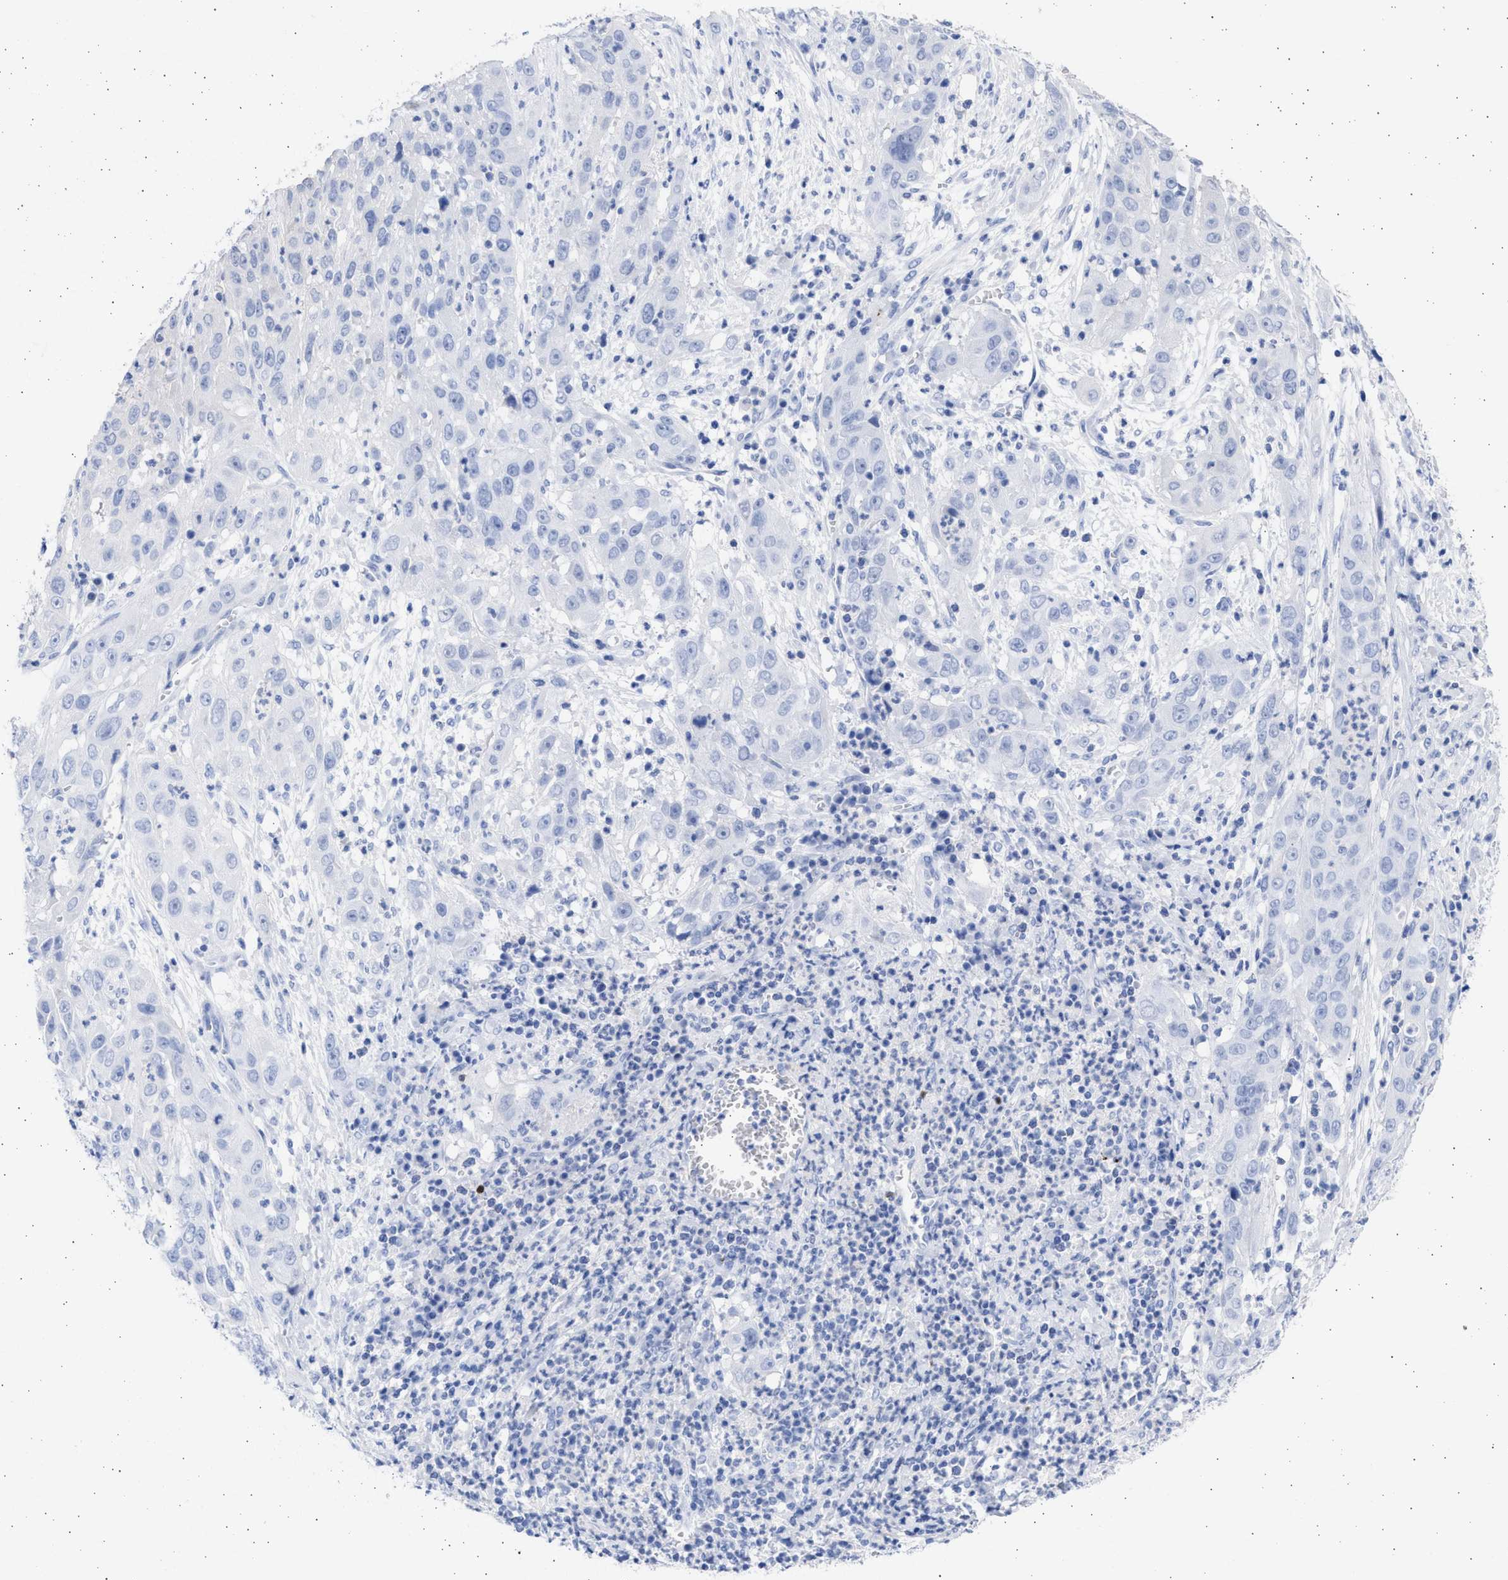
{"staining": {"intensity": "negative", "quantity": "none", "location": "none"}, "tissue": "cervical cancer", "cell_type": "Tumor cells", "image_type": "cancer", "snomed": [{"axis": "morphology", "description": "Squamous cell carcinoma, NOS"}, {"axis": "topography", "description": "Cervix"}], "caption": "High power microscopy photomicrograph of an immunohistochemistry (IHC) histopathology image of cervical cancer, revealing no significant positivity in tumor cells.", "gene": "ALDOC", "patient": {"sex": "female", "age": 32}}